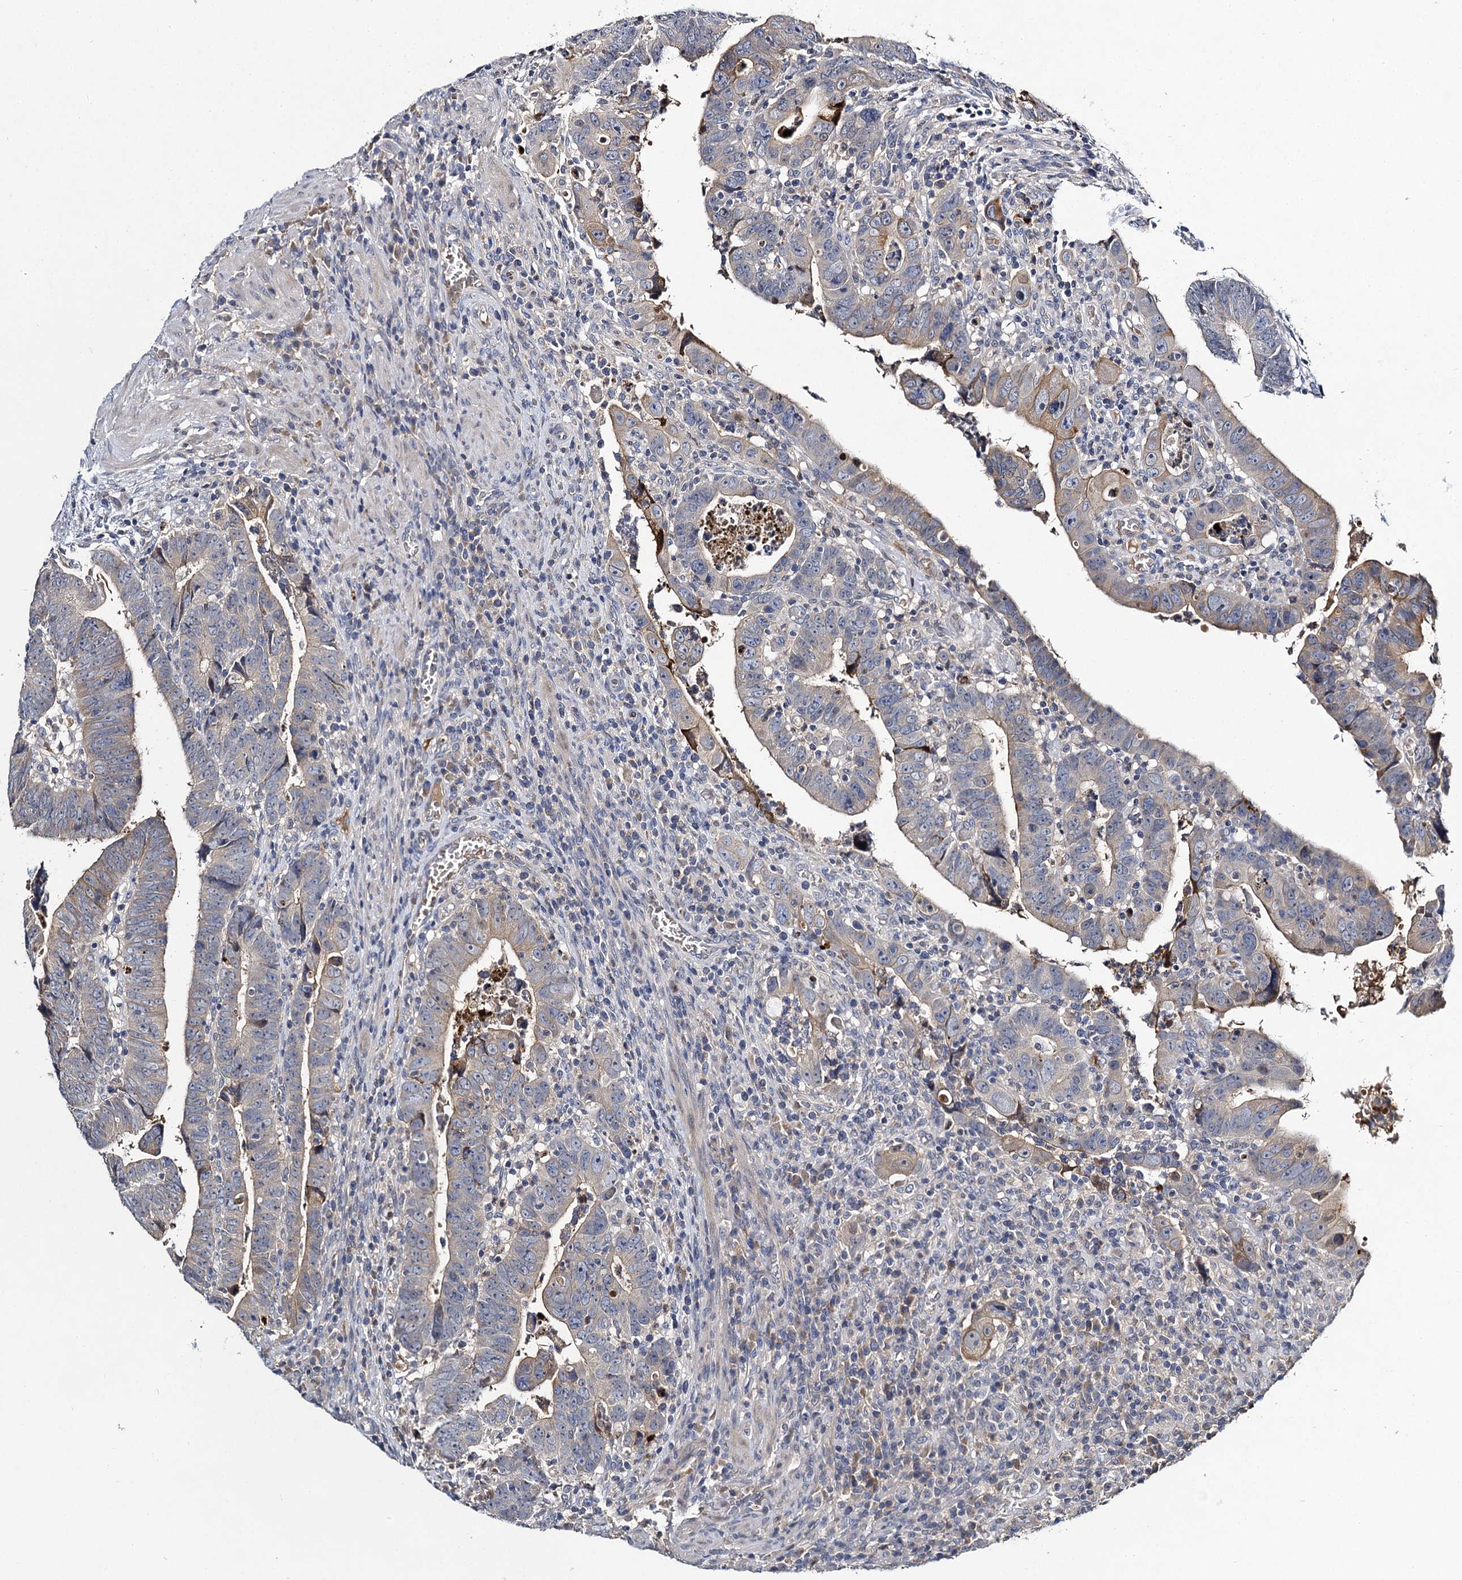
{"staining": {"intensity": "weak", "quantity": "<25%", "location": "cytoplasmic/membranous"}, "tissue": "colorectal cancer", "cell_type": "Tumor cells", "image_type": "cancer", "snomed": [{"axis": "morphology", "description": "Normal tissue, NOS"}, {"axis": "morphology", "description": "Adenocarcinoma, NOS"}, {"axis": "topography", "description": "Rectum"}], "caption": "High power microscopy micrograph of an IHC photomicrograph of adenocarcinoma (colorectal), revealing no significant expression in tumor cells.", "gene": "SLC11A2", "patient": {"sex": "female", "age": 65}}